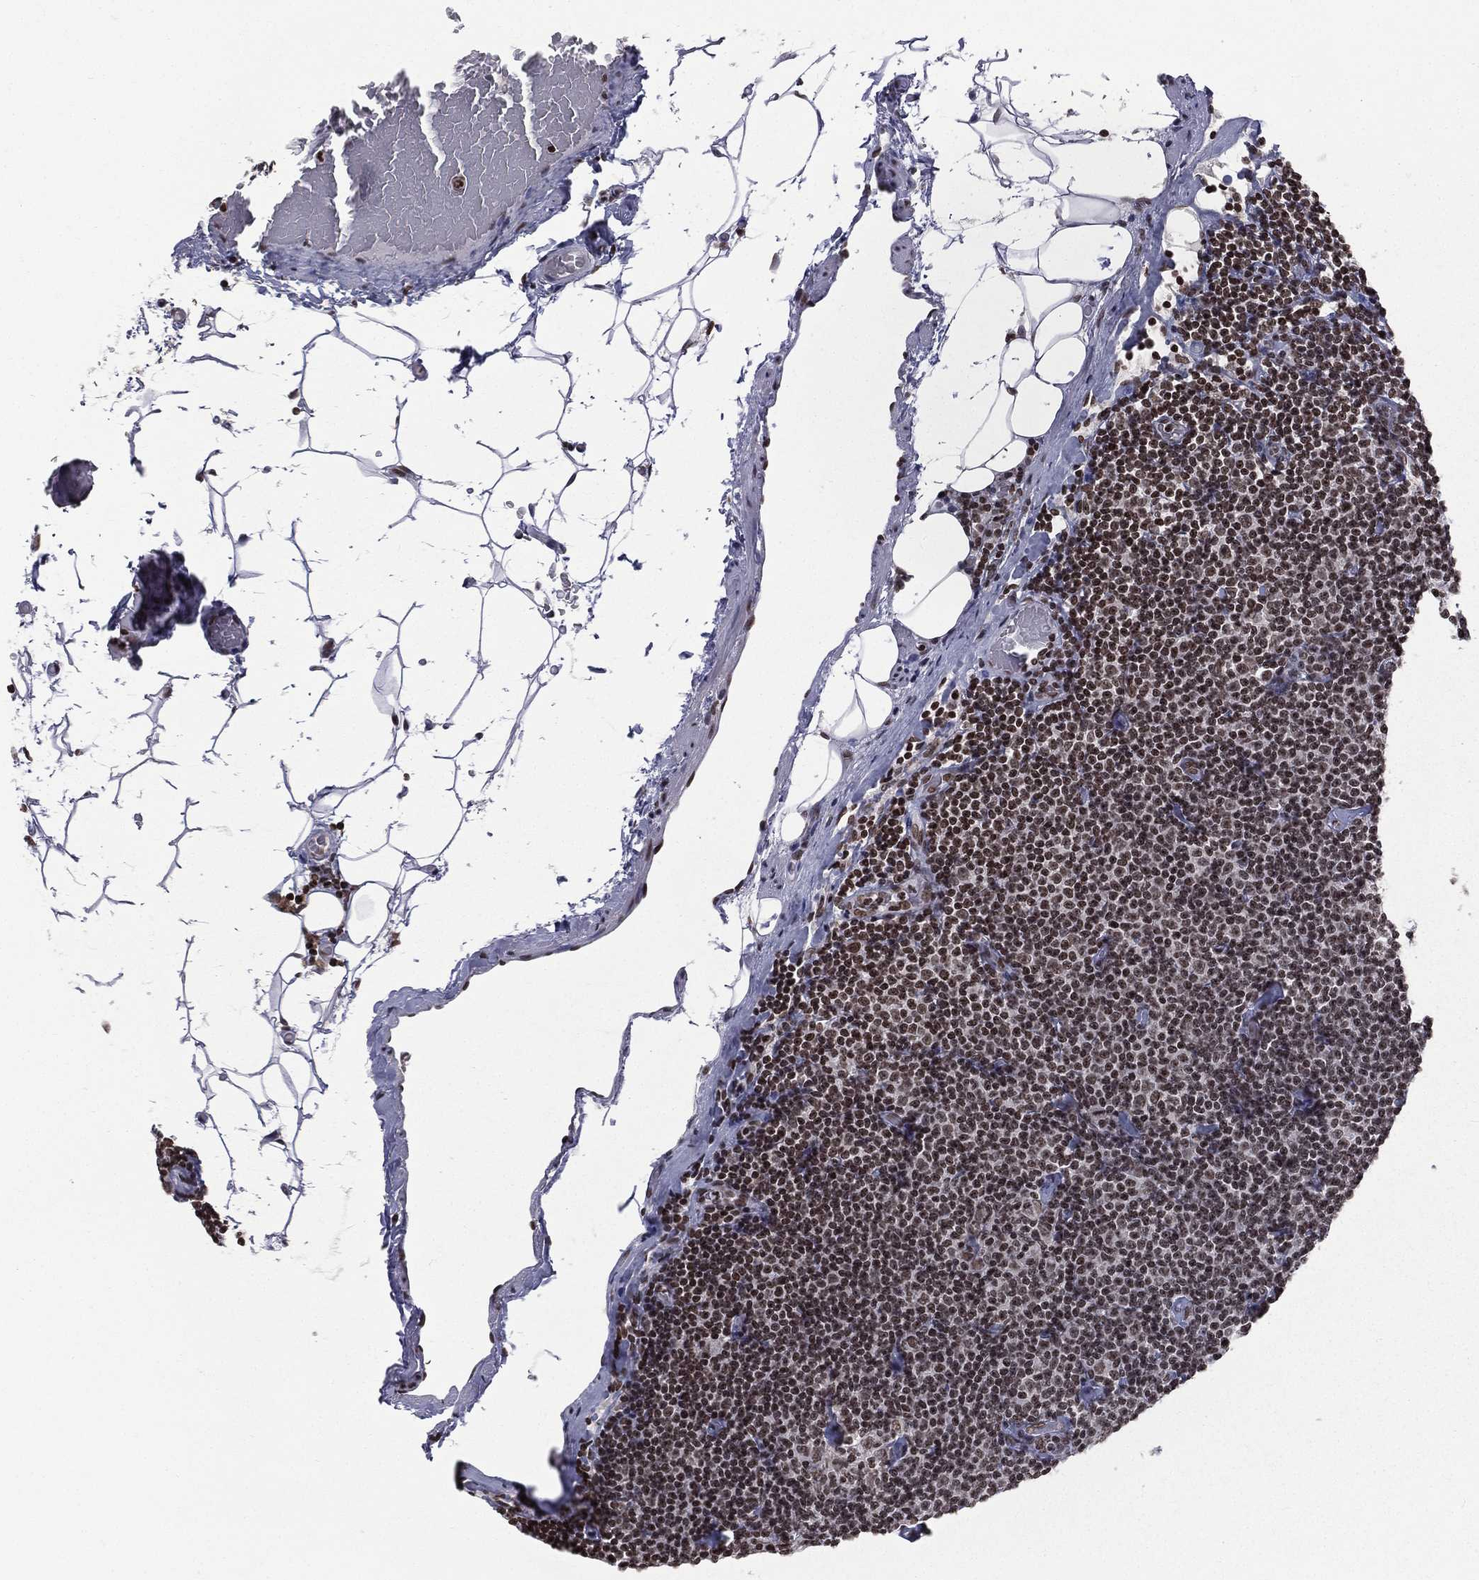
{"staining": {"intensity": "moderate", "quantity": ">75%", "location": "nuclear"}, "tissue": "lymphoma", "cell_type": "Tumor cells", "image_type": "cancer", "snomed": [{"axis": "morphology", "description": "Malignant lymphoma, non-Hodgkin's type, Low grade"}, {"axis": "topography", "description": "Lymph node"}], "caption": "A brown stain highlights moderate nuclear staining of a protein in human lymphoma tumor cells.", "gene": "RFX7", "patient": {"sex": "male", "age": 81}}